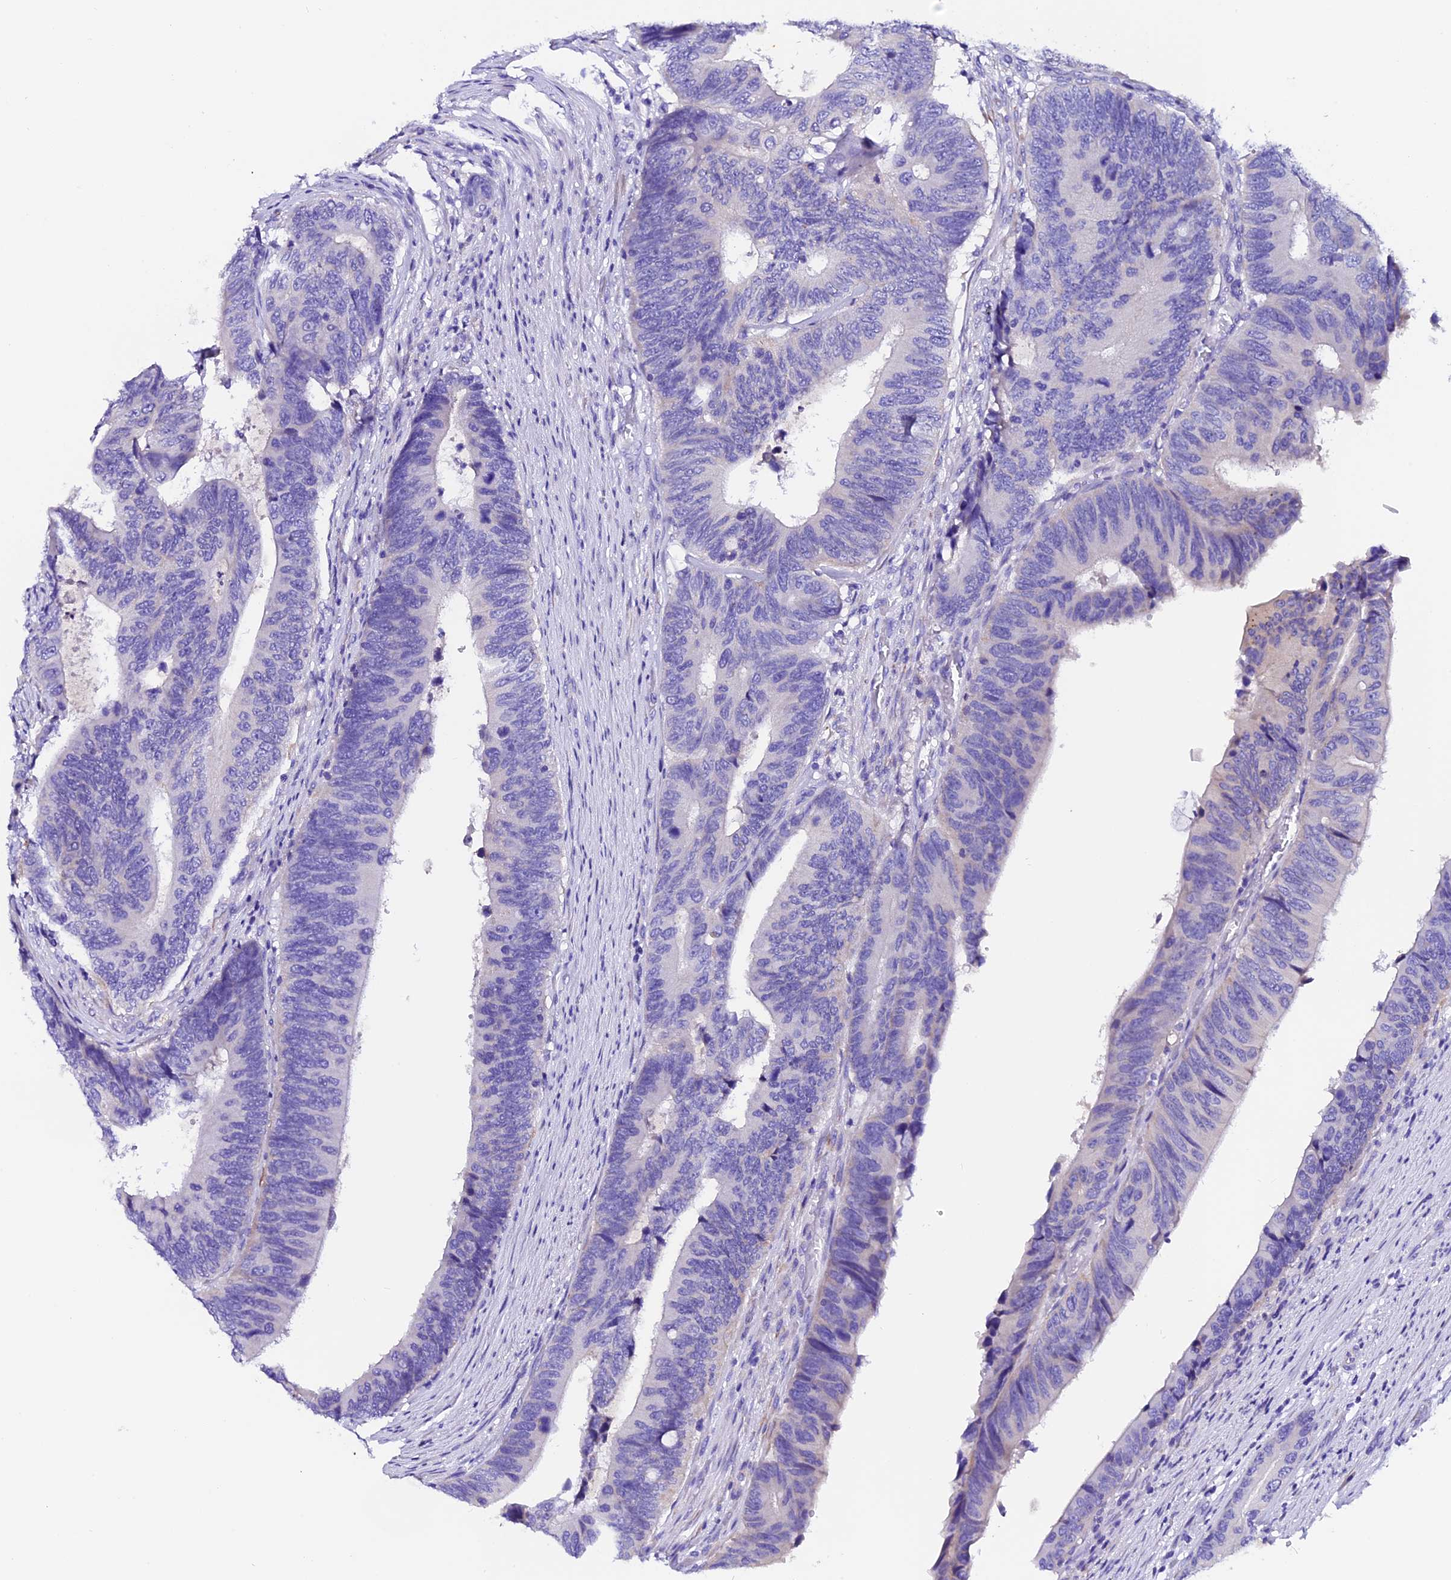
{"staining": {"intensity": "negative", "quantity": "none", "location": "none"}, "tissue": "colorectal cancer", "cell_type": "Tumor cells", "image_type": "cancer", "snomed": [{"axis": "morphology", "description": "Adenocarcinoma, NOS"}, {"axis": "topography", "description": "Colon"}], "caption": "The IHC photomicrograph has no significant expression in tumor cells of colorectal cancer (adenocarcinoma) tissue.", "gene": "COMTD1", "patient": {"sex": "male", "age": 87}}